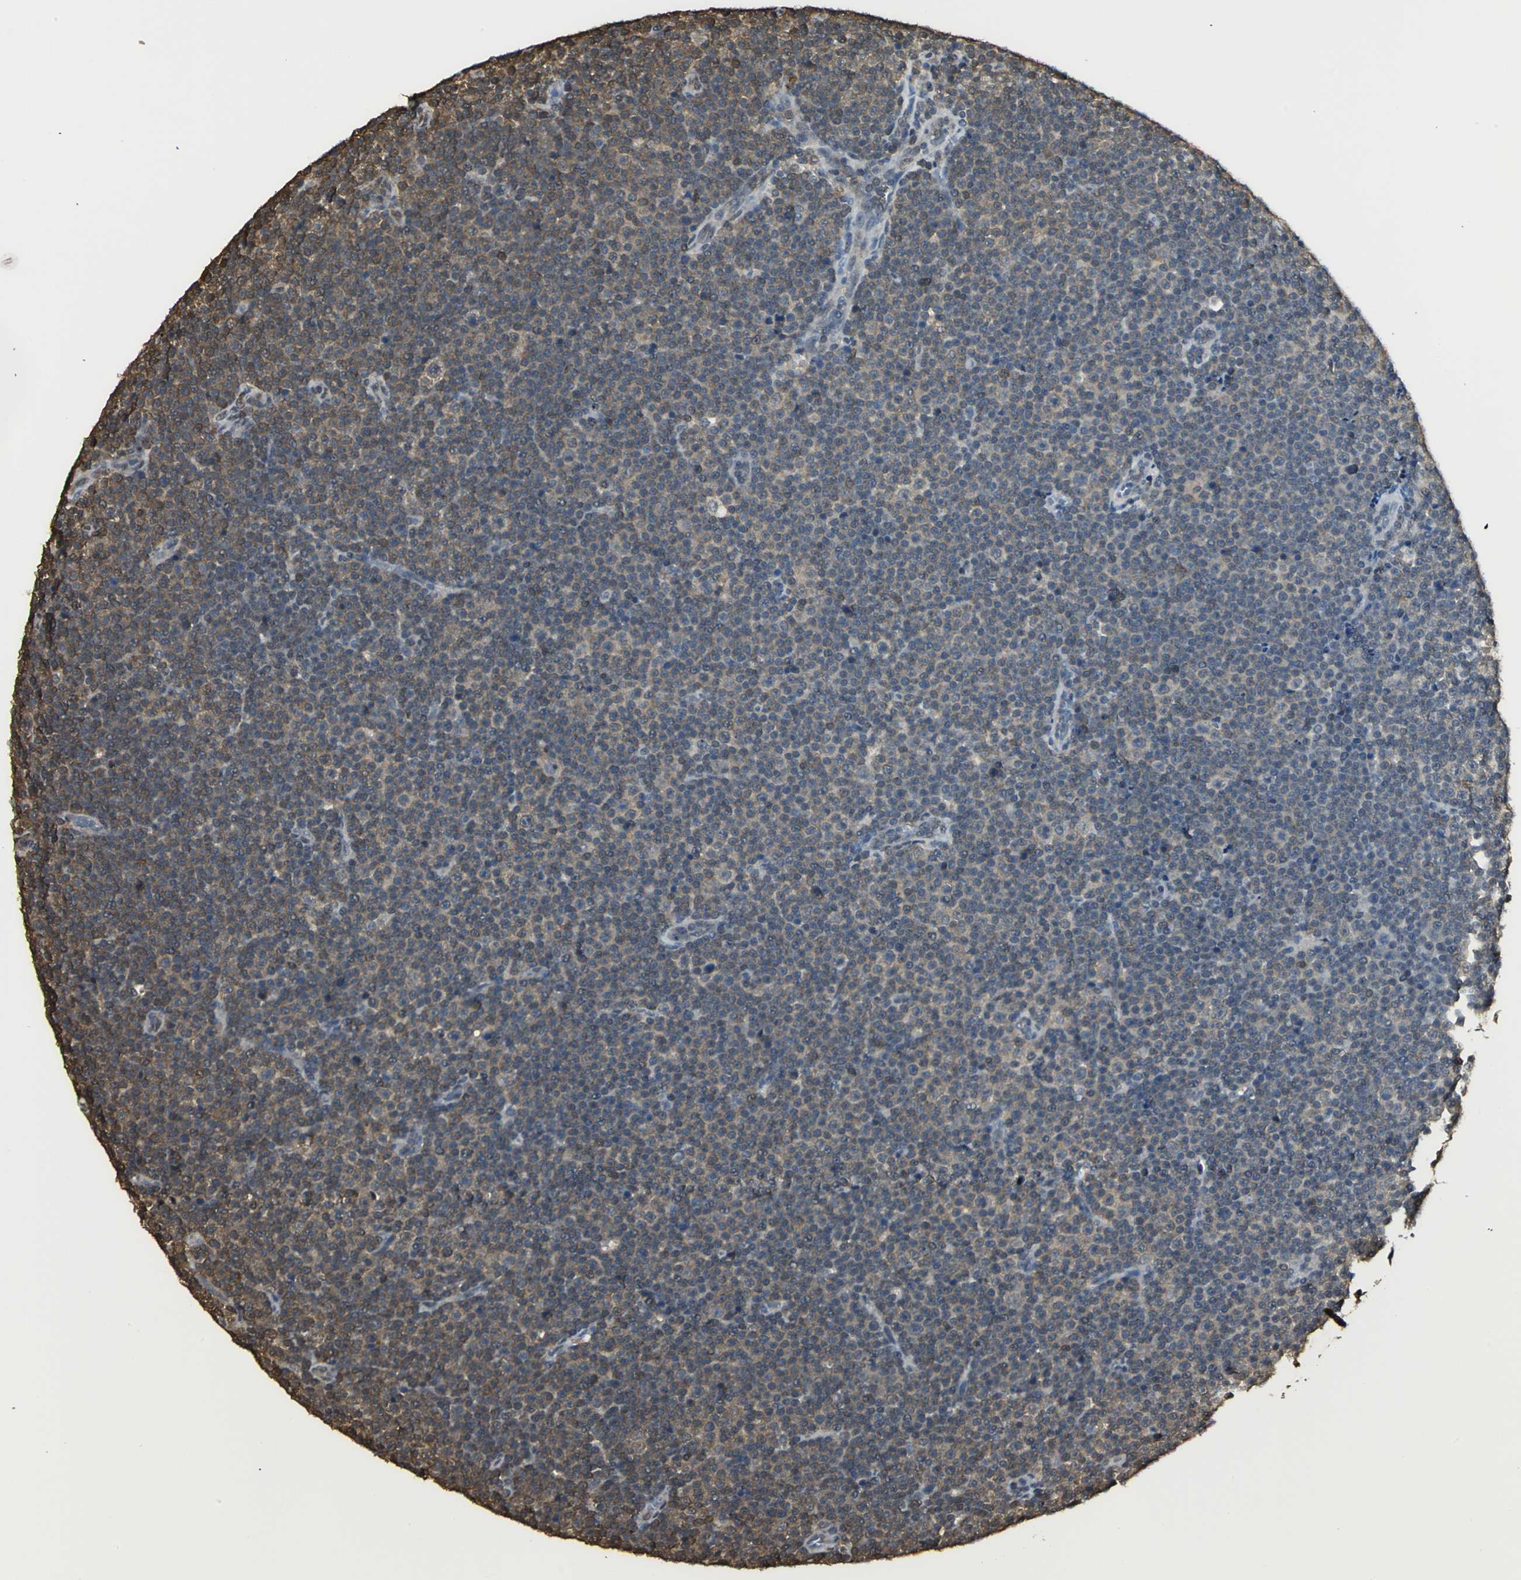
{"staining": {"intensity": "weak", "quantity": ">75%", "location": "cytoplasmic/membranous"}, "tissue": "lymphoma", "cell_type": "Tumor cells", "image_type": "cancer", "snomed": [{"axis": "morphology", "description": "Malignant lymphoma, non-Hodgkin's type, Low grade"}, {"axis": "topography", "description": "Lymph node"}], "caption": "DAB (3,3'-diaminobenzidine) immunohistochemical staining of human malignant lymphoma, non-Hodgkin's type (low-grade) displays weak cytoplasmic/membranous protein expression in about >75% of tumor cells.", "gene": "PARK7", "patient": {"sex": "female", "age": 67}}